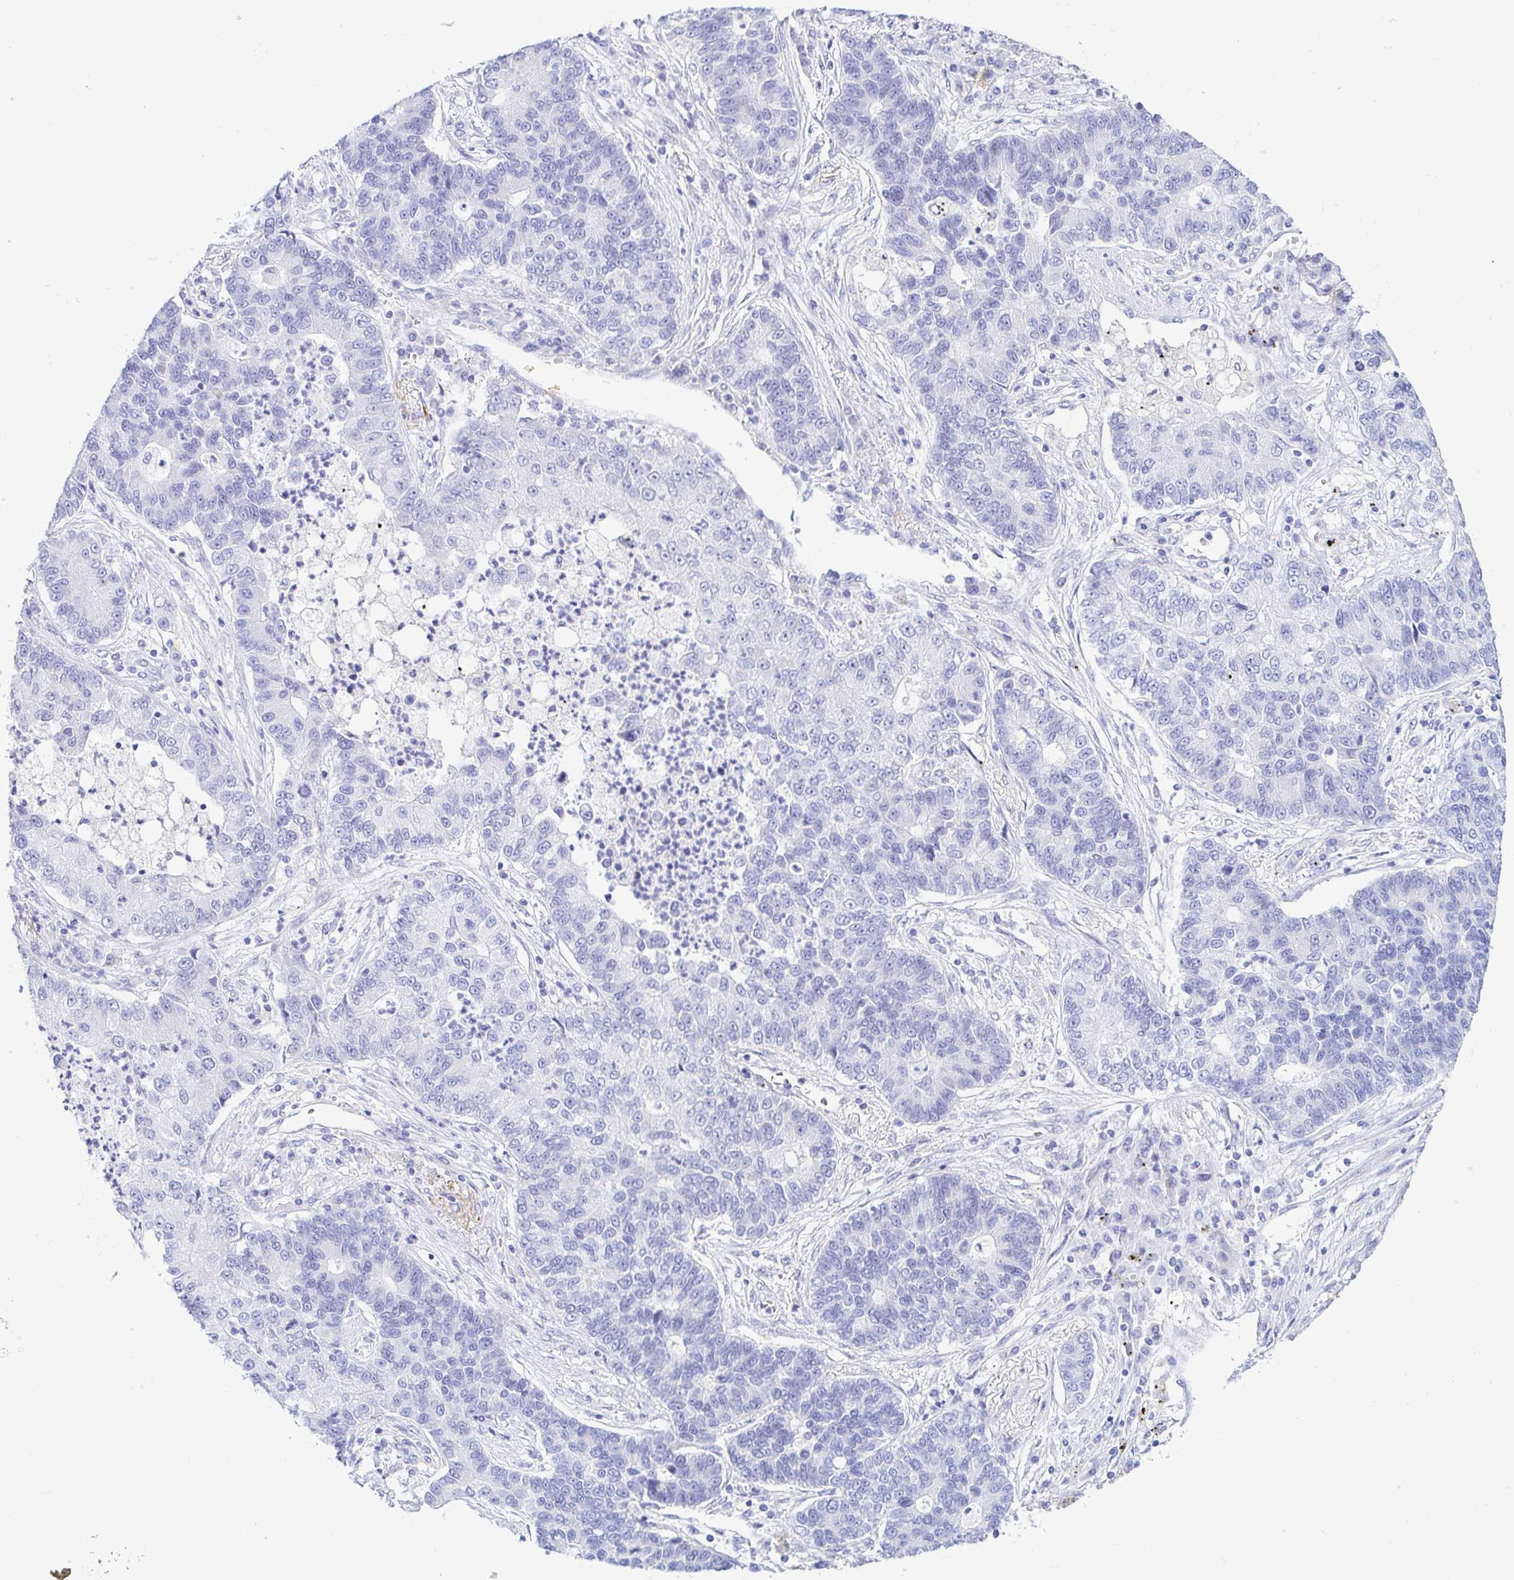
{"staining": {"intensity": "negative", "quantity": "none", "location": "none"}, "tissue": "lung cancer", "cell_type": "Tumor cells", "image_type": "cancer", "snomed": [{"axis": "morphology", "description": "Adenocarcinoma, NOS"}, {"axis": "topography", "description": "Lung"}], "caption": "Human lung adenocarcinoma stained for a protein using immunohistochemistry (IHC) reveals no expression in tumor cells.", "gene": "PINLYP", "patient": {"sex": "female", "age": 57}}